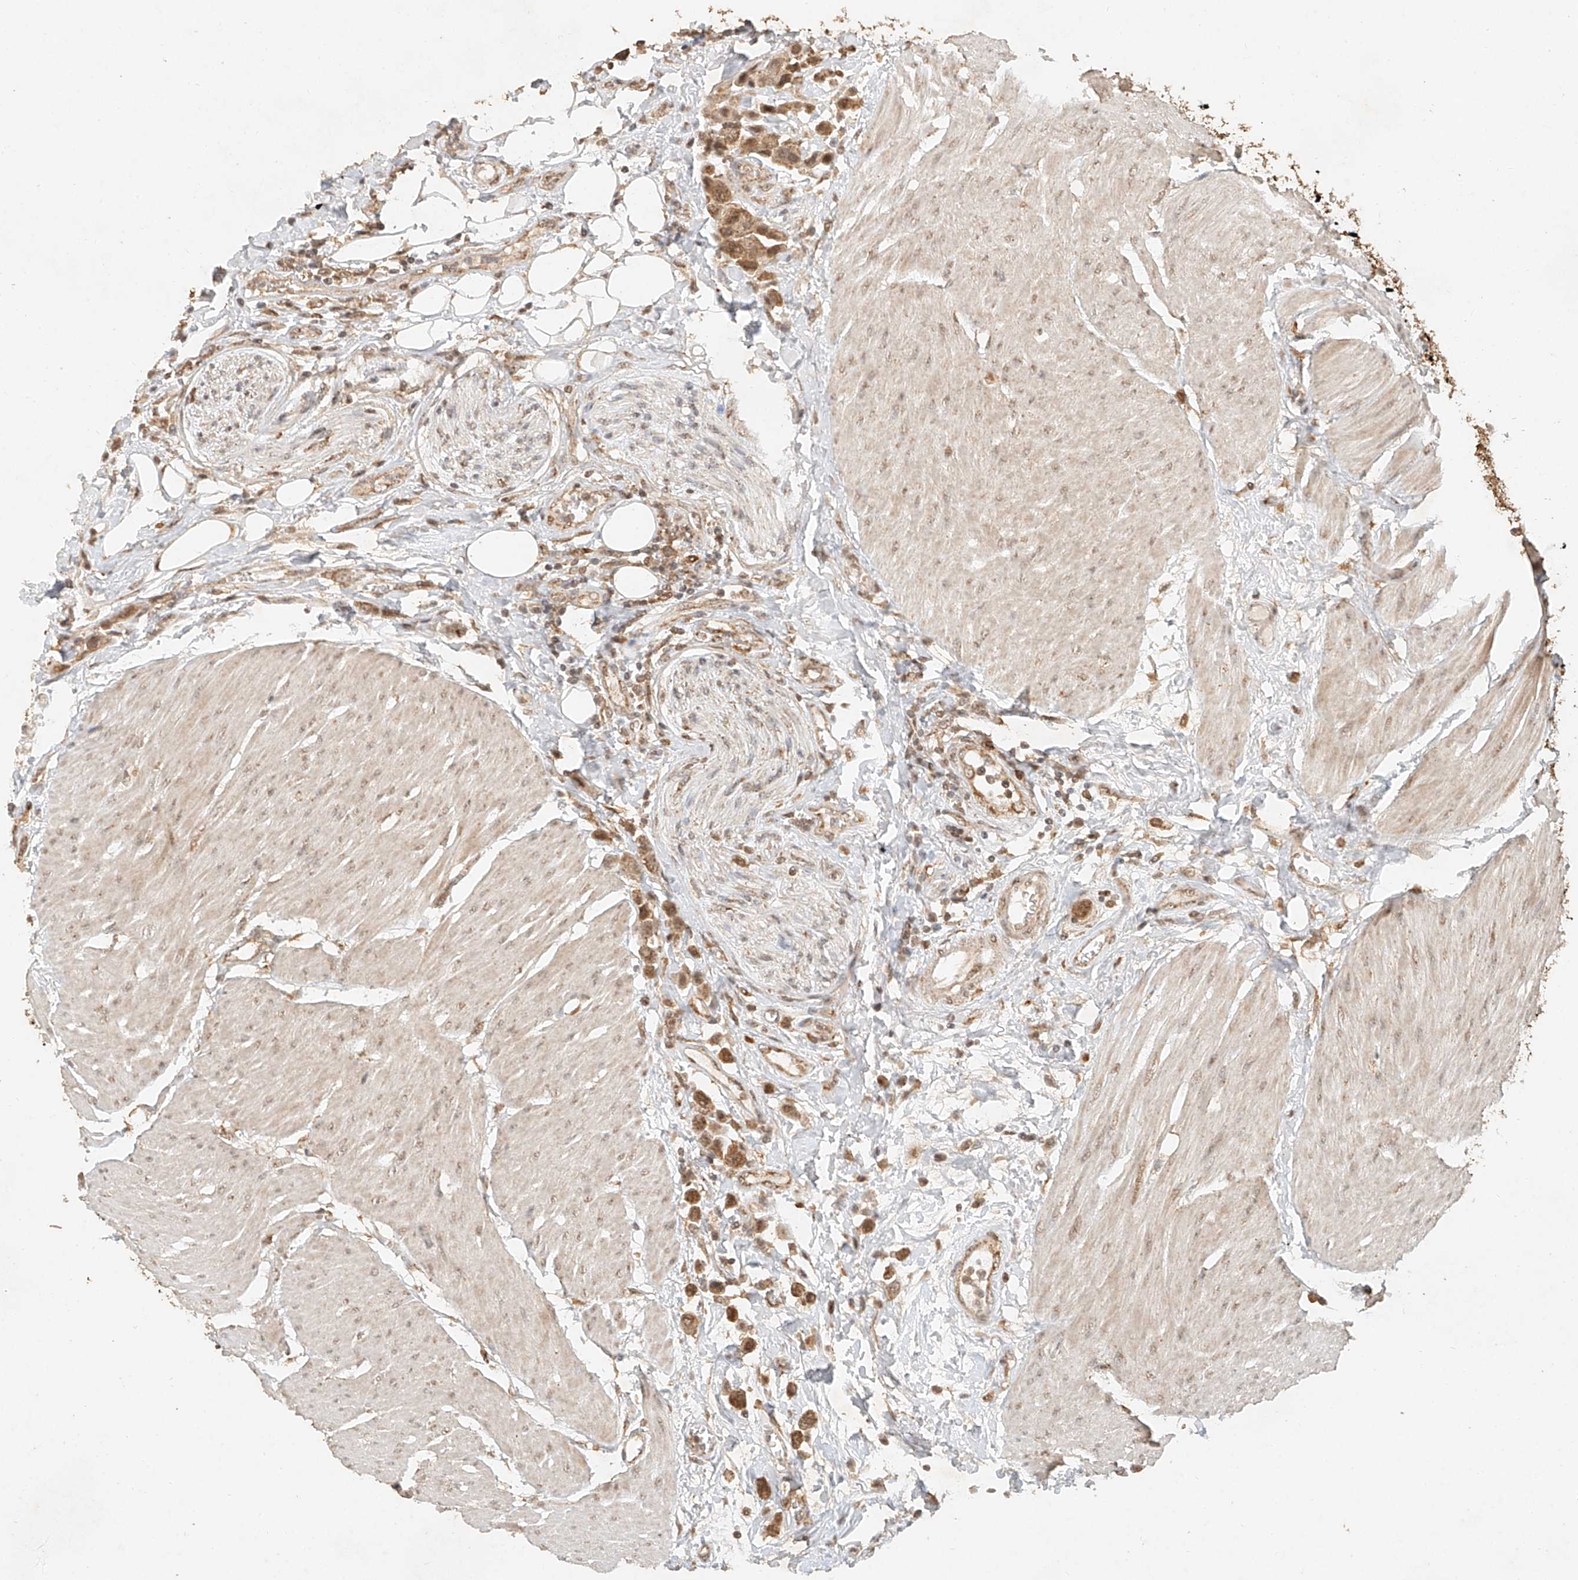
{"staining": {"intensity": "moderate", "quantity": ">75%", "location": "cytoplasmic/membranous,nuclear"}, "tissue": "urothelial cancer", "cell_type": "Tumor cells", "image_type": "cancer", "snomed": [{"axis": "morphology", "description": "Urothelial carcinoma, High grade"}, {"axis": "topography", "description": "Urinary bladder"}], "caption": "The photomicrograph exhibits immunohistochemical staining of urothelial carcinoma (high-grade). There is moderate cytoplasmic/membranous and nuclear expression is identified in about >75% of tumor cells.", "gene": "CXorf58", "patient": {"sex": "male", "age": 50}}